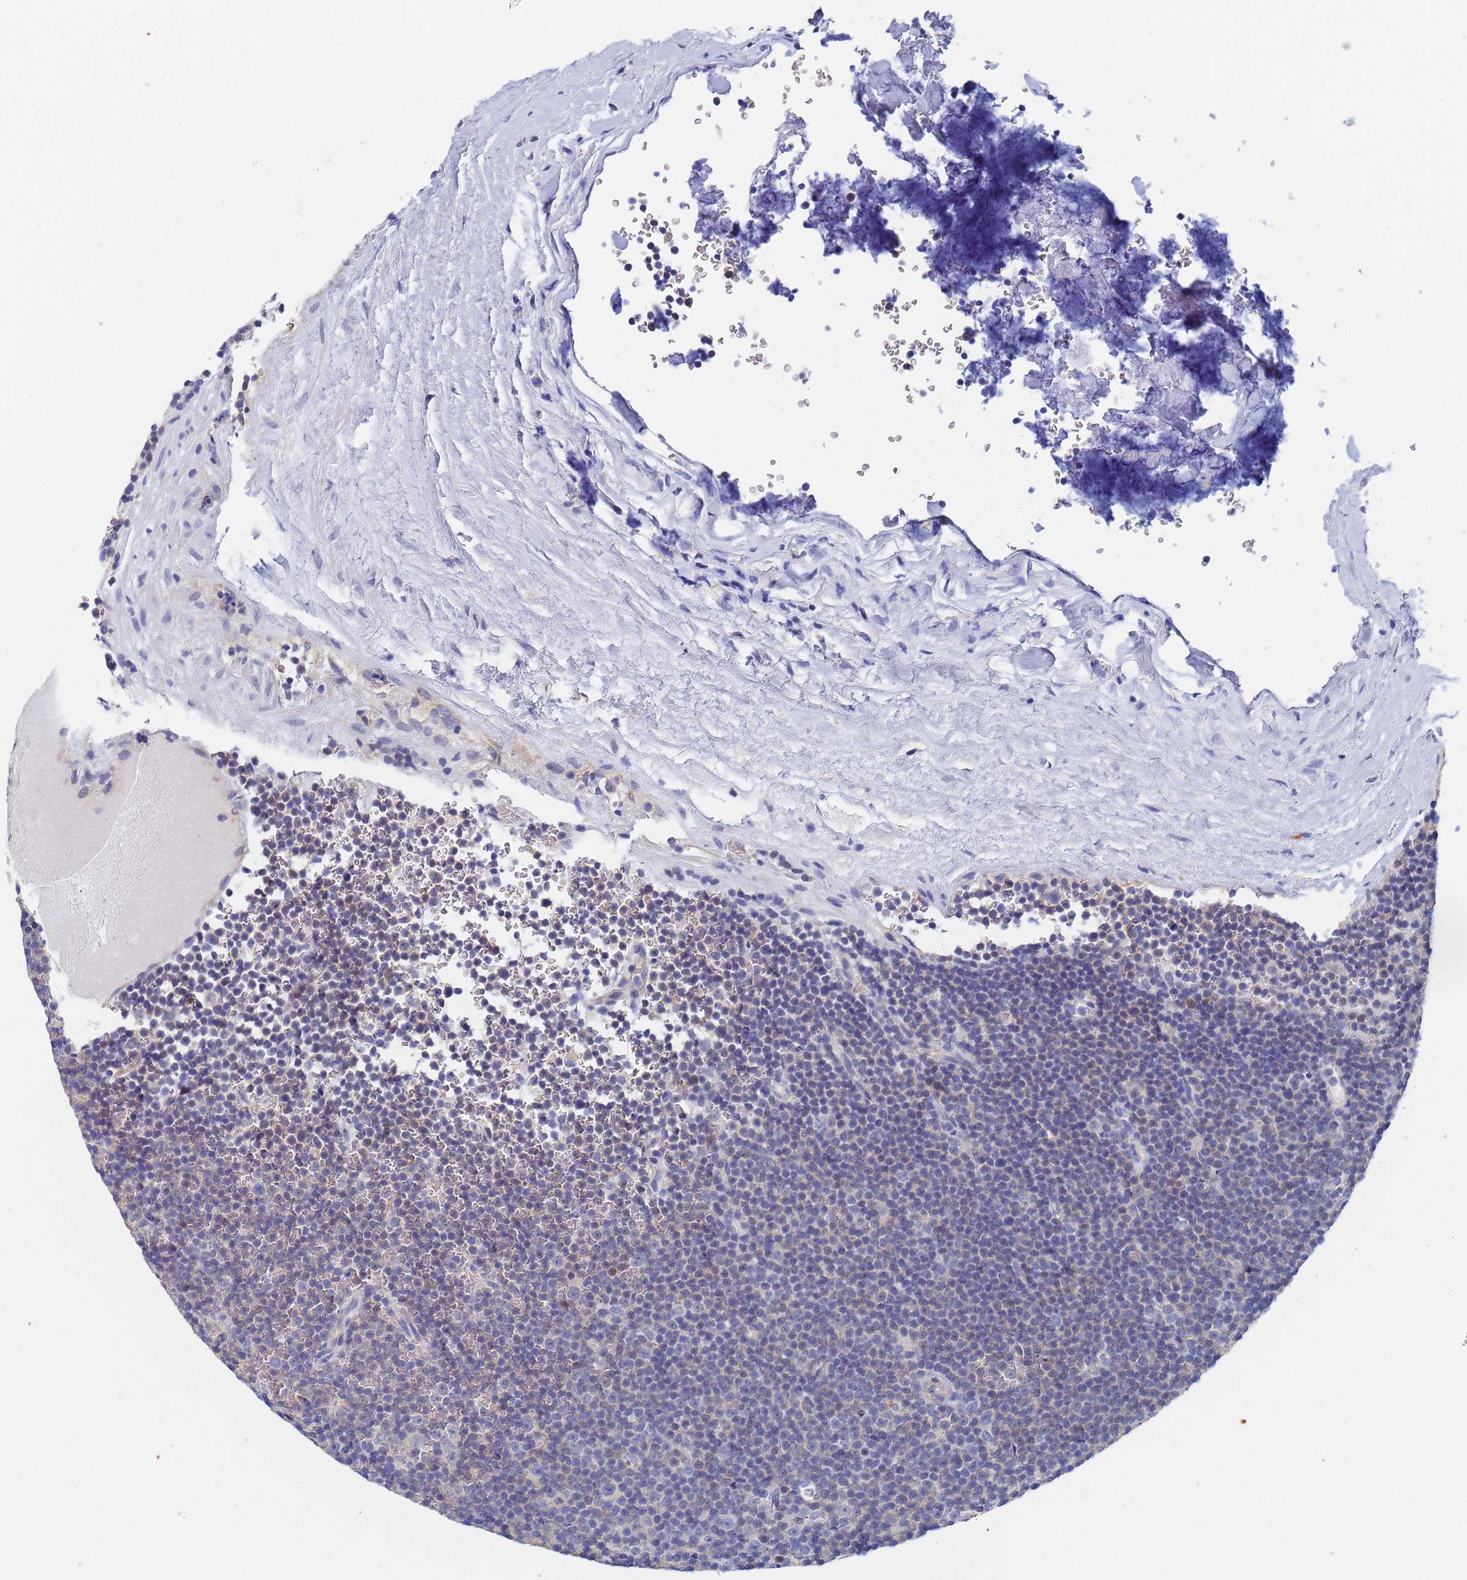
{"staining": {"intensity": "negative", "quantity": "none", "location": "none"}, "tissue": "lymphoma", "cell_type": "Tumor cells", "image_type": "cancer", "snomed": [{"axis": "morphology", "description": "Malignant lymphoma, non-Hodgkin's type, Low grade"}, {"axis": "topography", "description": "Lymph node"}], "caption": "IHC histopathology image of human malignant lymphoma, non-Hodgkin's type (low-grade) stained for a protein (brown), which demonstrates no expression in tumor cells.", "gene": "GCHFR", "patient": {"sex": "female", "age": 67}}